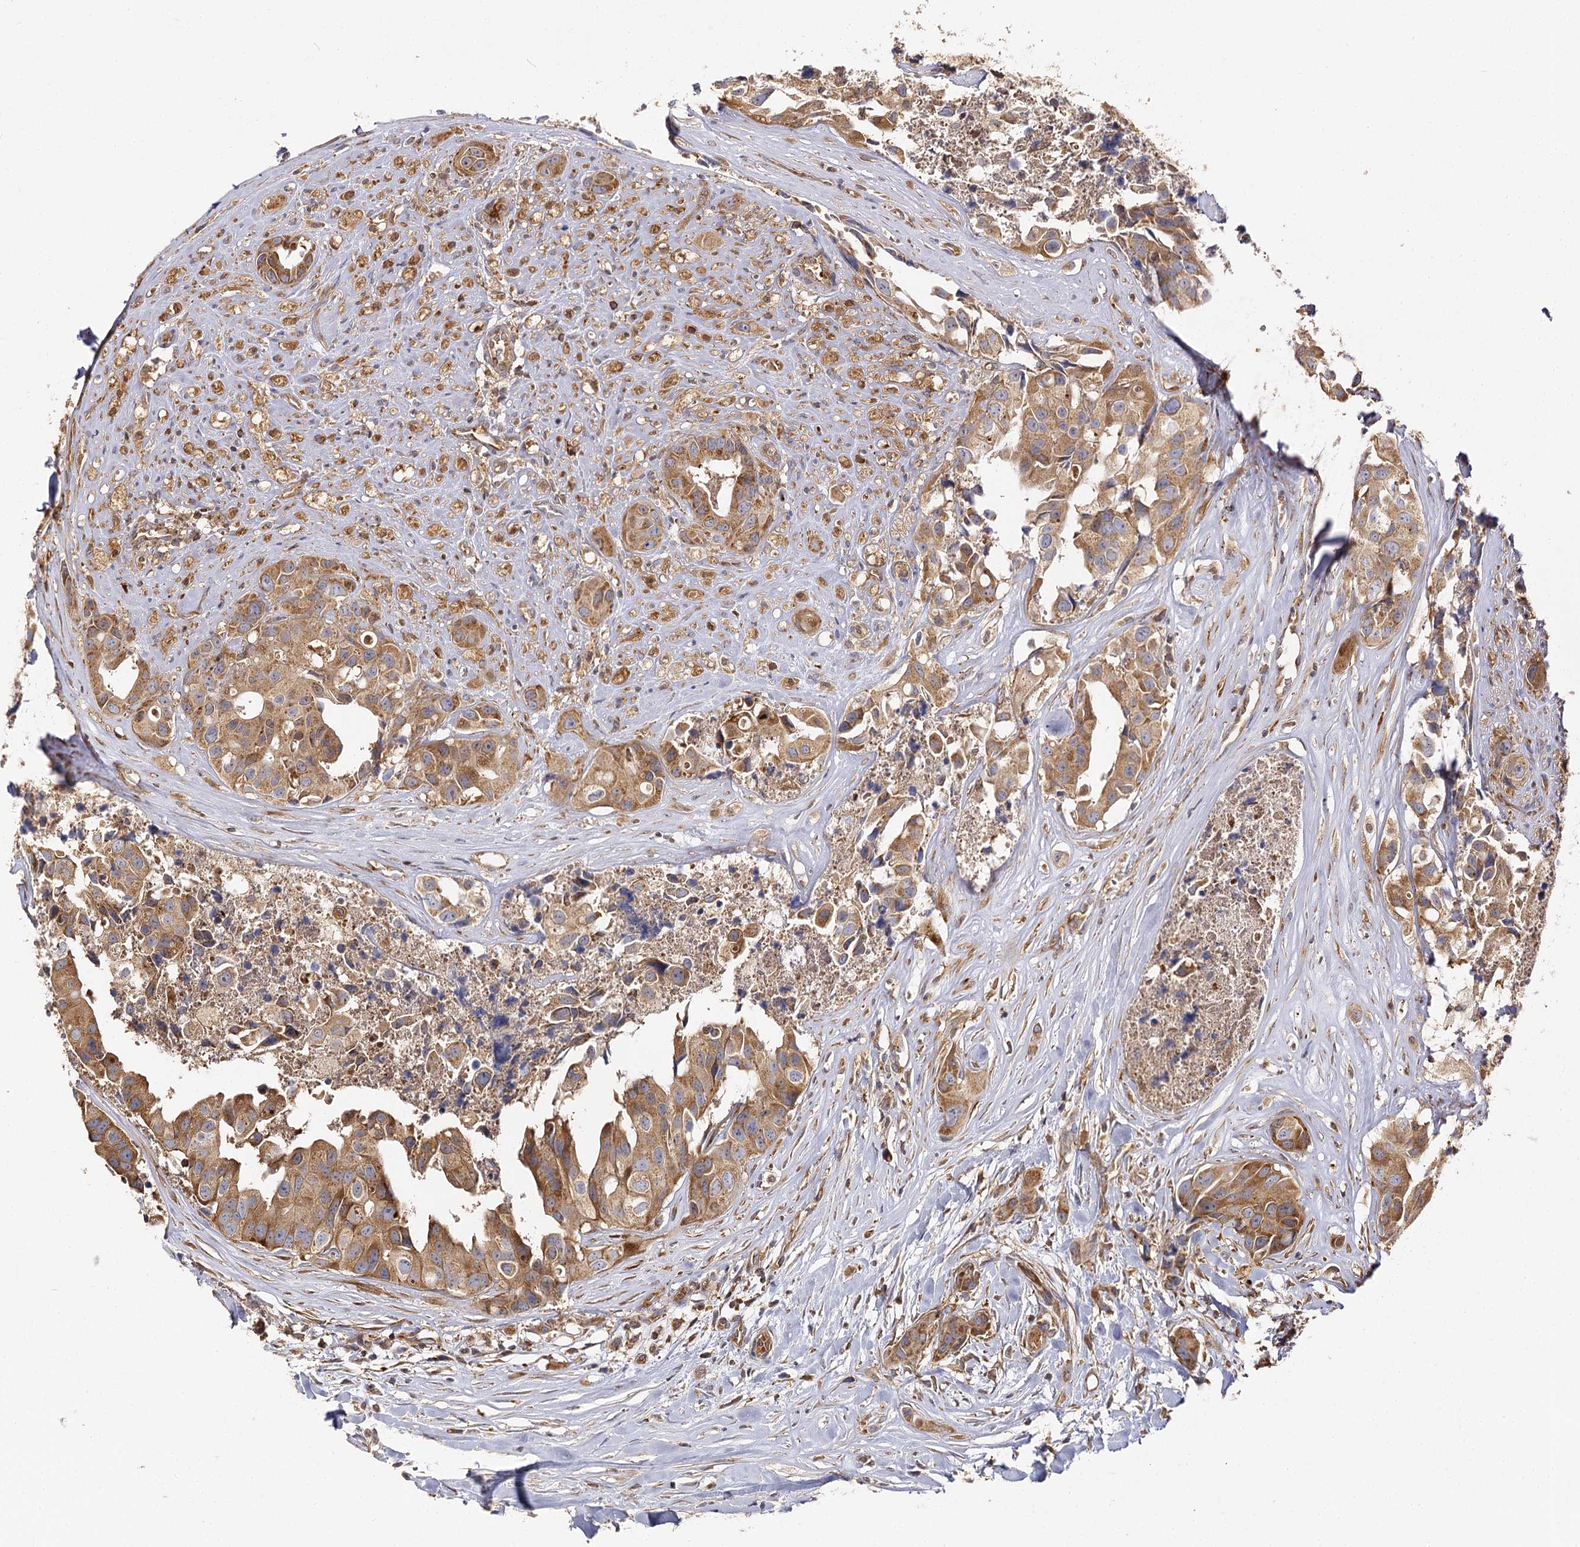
{"staining": {"intensity": "moderate", "quantity": ">75%", "location": "cytoplasmic/membranous"}, "tissue": "head and neck cancer", "cell_type": "Tumor cells", "image_type": "cancer", "snomed": [{"axis": "morphology", "description": "Adenocarcinoma, NOS"}, {"axis": "morphology", "description": "Adenocarcinoma, metastatic, NOS"}, {"axis": "topography", "description": "Head-Neck"}], "caption": "Immunohistochemistry staining of head and neck cancer (adenocarcinoma), which demonstrates medium levels of moderate cytoplasmic/membranous expression in about >75% of tumor cells indicating moderate cytoplasmic/membranous protein staining. The staining was performed using DAB (brown) for protein detection and nuclei were counterstained in hematoxylin (blue).", "gene": "SEC24B", "patient": {"sex": "male", "age": 75}}